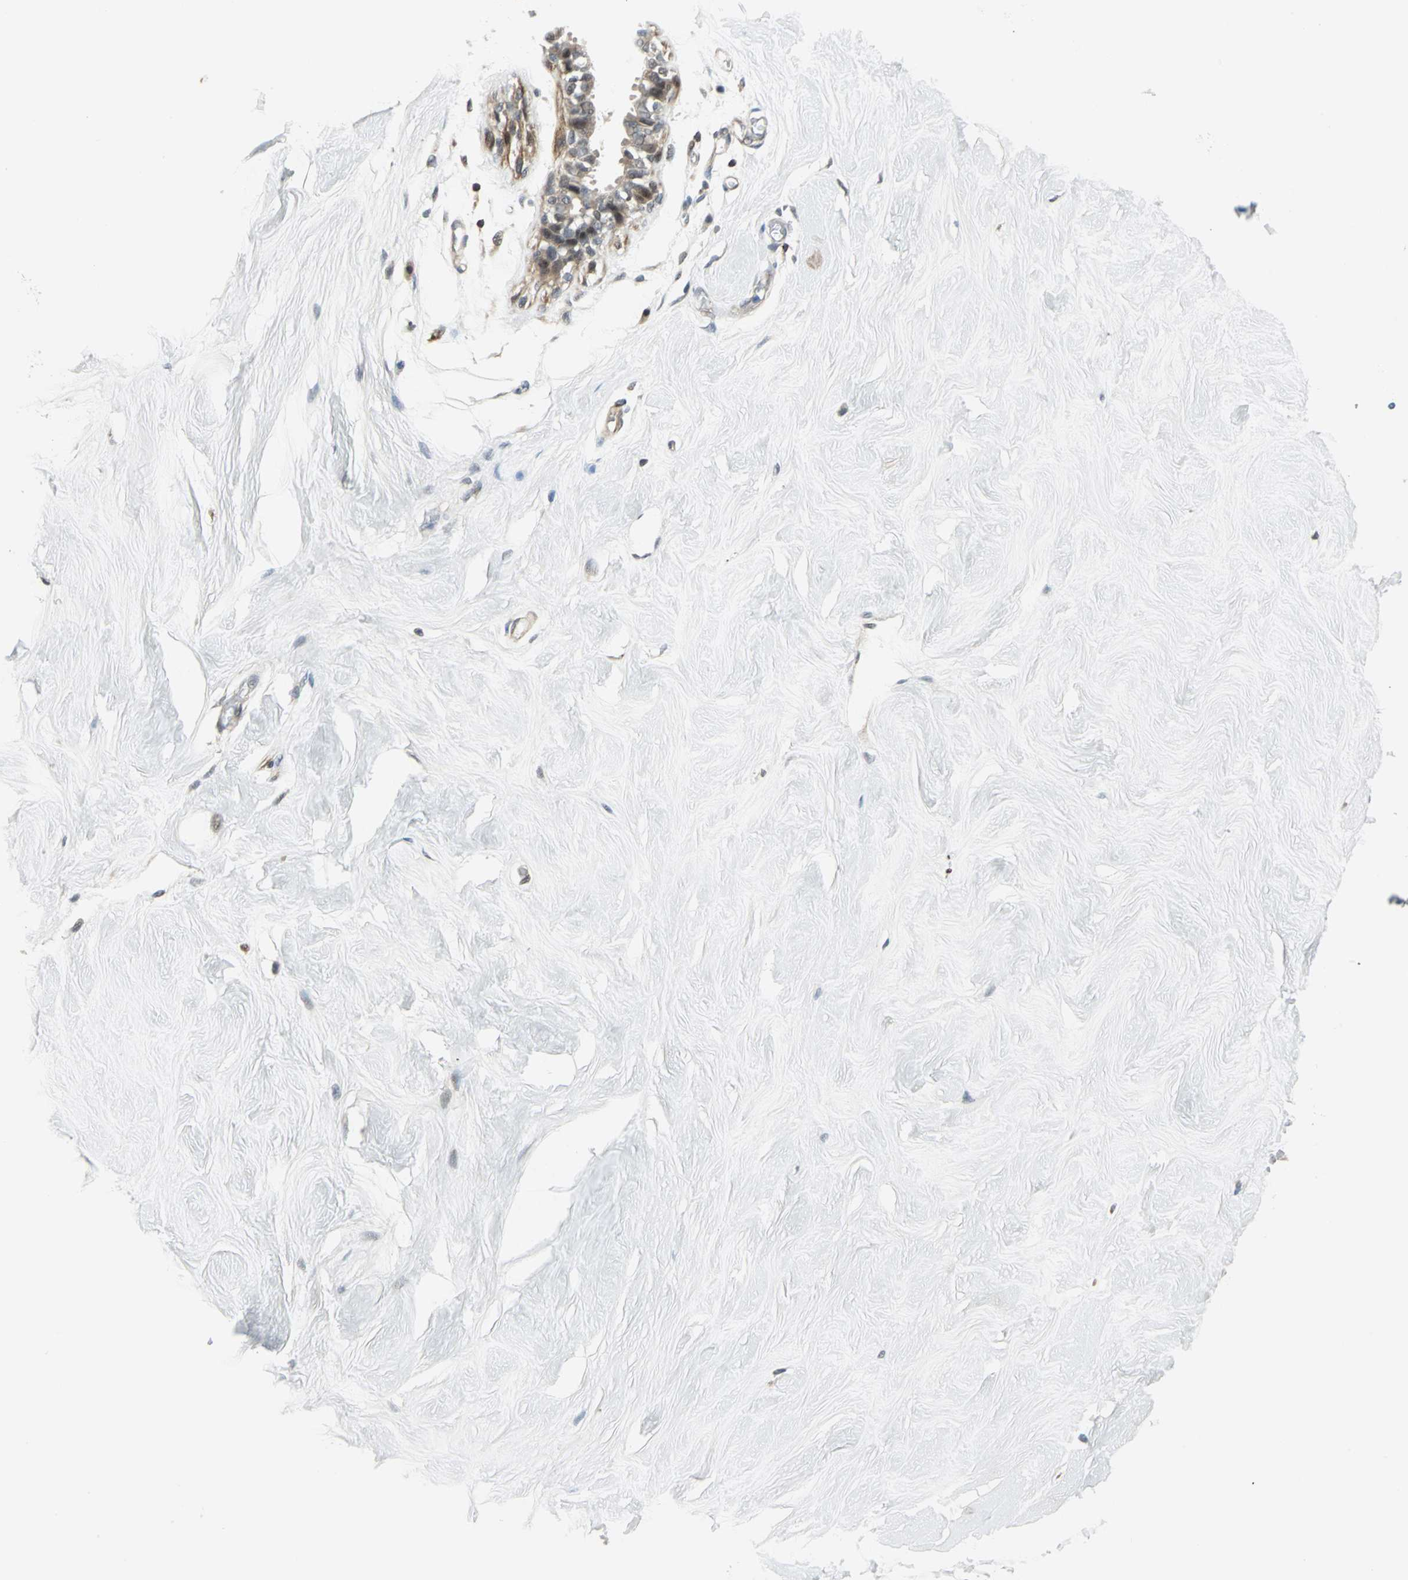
{"staining": {"intensity": "negative", "quantity": "none", "location": "none"}, "tissue": "breast", "cell_type": "Adipocytes", "image_type": "normal", "snomed": [{"axis": "morphology", "description": "Normal tissue, NOS"}, {"axis": "topography", "description": "Breast"}, {"axis": "topography", "description": "Soft tissue"}], "caption": "High magnification brightfield microscopy of normal breast stained with DAB (3,3'-diaminobenzidine) (brown) and counterstained with hematoxylin (blue): adipocytes show no significant staining. (Stains: DAB (3,3'-diaminobenzidine) IHC with hematoxylin counter stain, Microscopy: brightfield microscopy at high magnification).", "gene": "PLAGL2", "patient": {"sex": "female", "age": 25}}